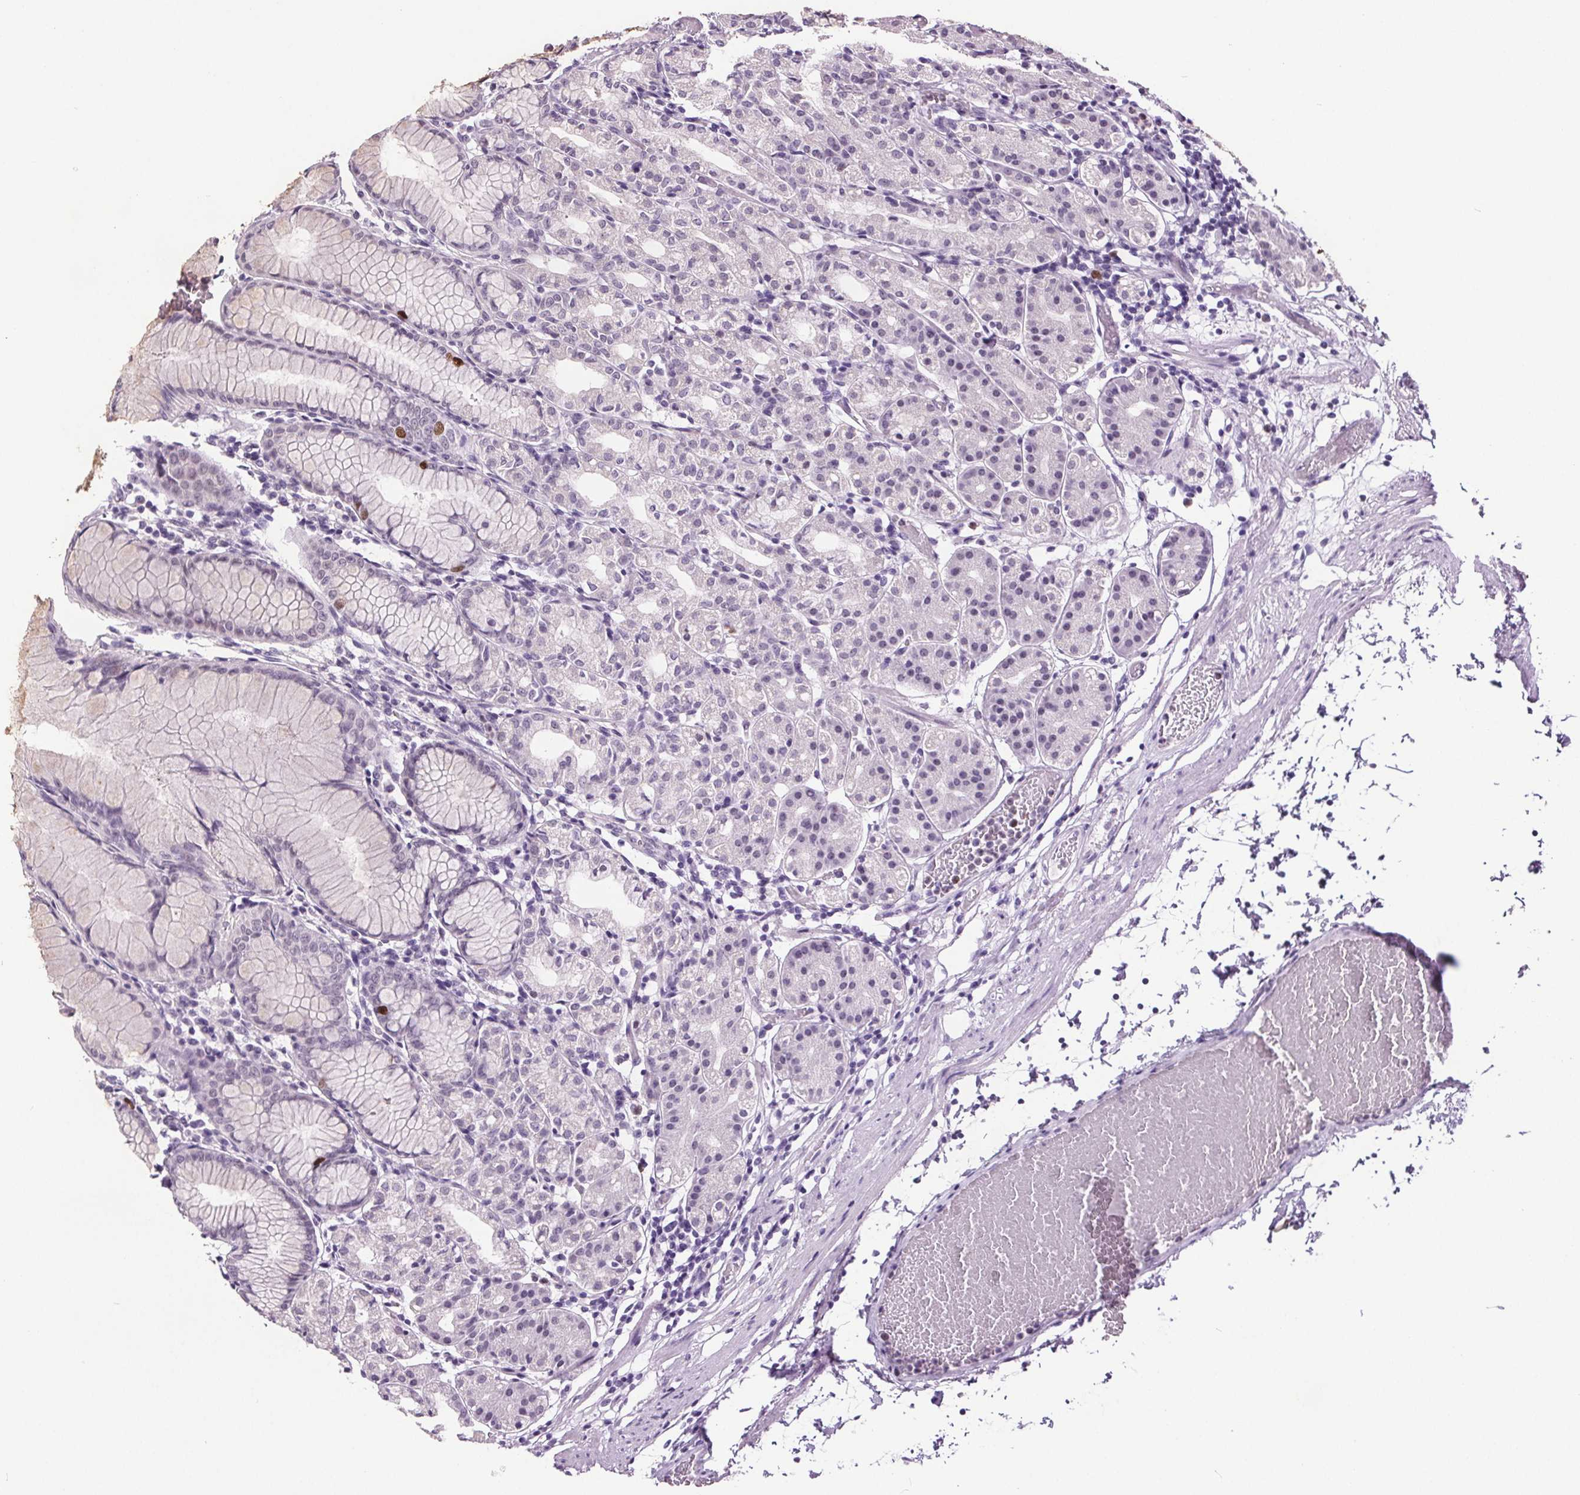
{"staining": {"intensity": "moderate", "quantity": "<25%", "location": "nuclear"}, "tissue": "stomach", "cell_type": "Glandular cells", "image_type": "normal", "snomed": [{"axis": "morphology", "description": "Normal tissue, NOS"}, {"axis": "topography", "description": "Stomach"}], "caption": "Normal stomach shows moderate nuclear expression in about <25% of glandular cells, visualized by immunohistochemistry.", "gene": "CENPF", "patient": {"sex": "female", "age": 57}}